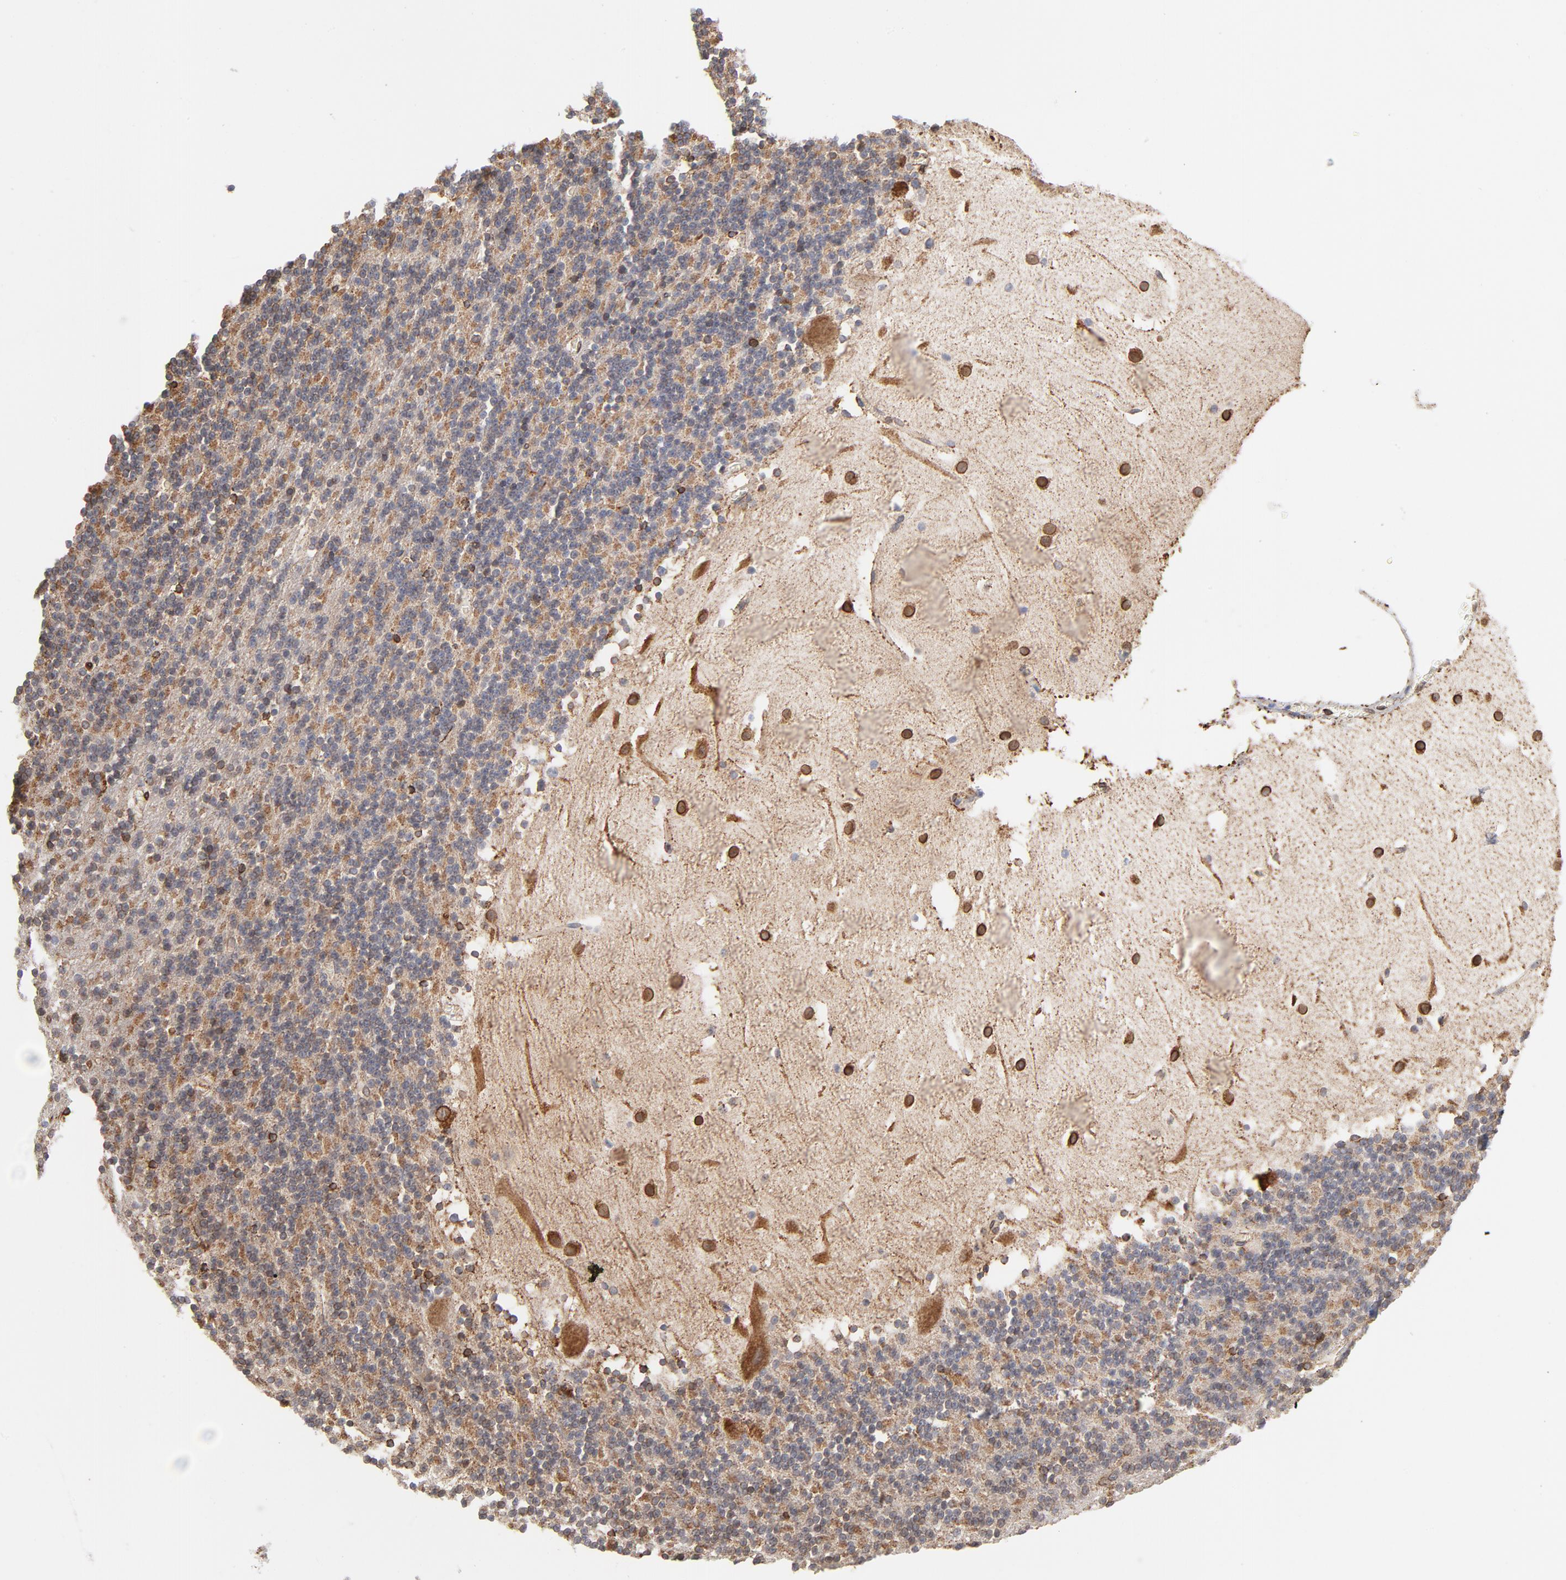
{"staining": {"intensity": "moderate", "quantity": ">75%", "location": "cytoplasmic/membranous"}, "tissue": "cerebellum", "cell_type": "Cells in granular layer", "image_type": "normal", "snomed": [{"axis": "morphology", "description": "Normal tissue, NOS"}, {"axis": "topography", "description": "Cerebellum"}], "caption": "Immunohistochemical staining of benign human cerebellum demonstrates medium levels of moderate cytoplasmic/membranous positivity in approximately >75% of cells in granular layer. Using DAB (3,3'-diaminobenzidine) (brown) and hematoxylin (blue) stains, captured at high magnification using brightfield microscopy.", "gene": "CANX", "patient": {"sex": "male", "age": 45}}